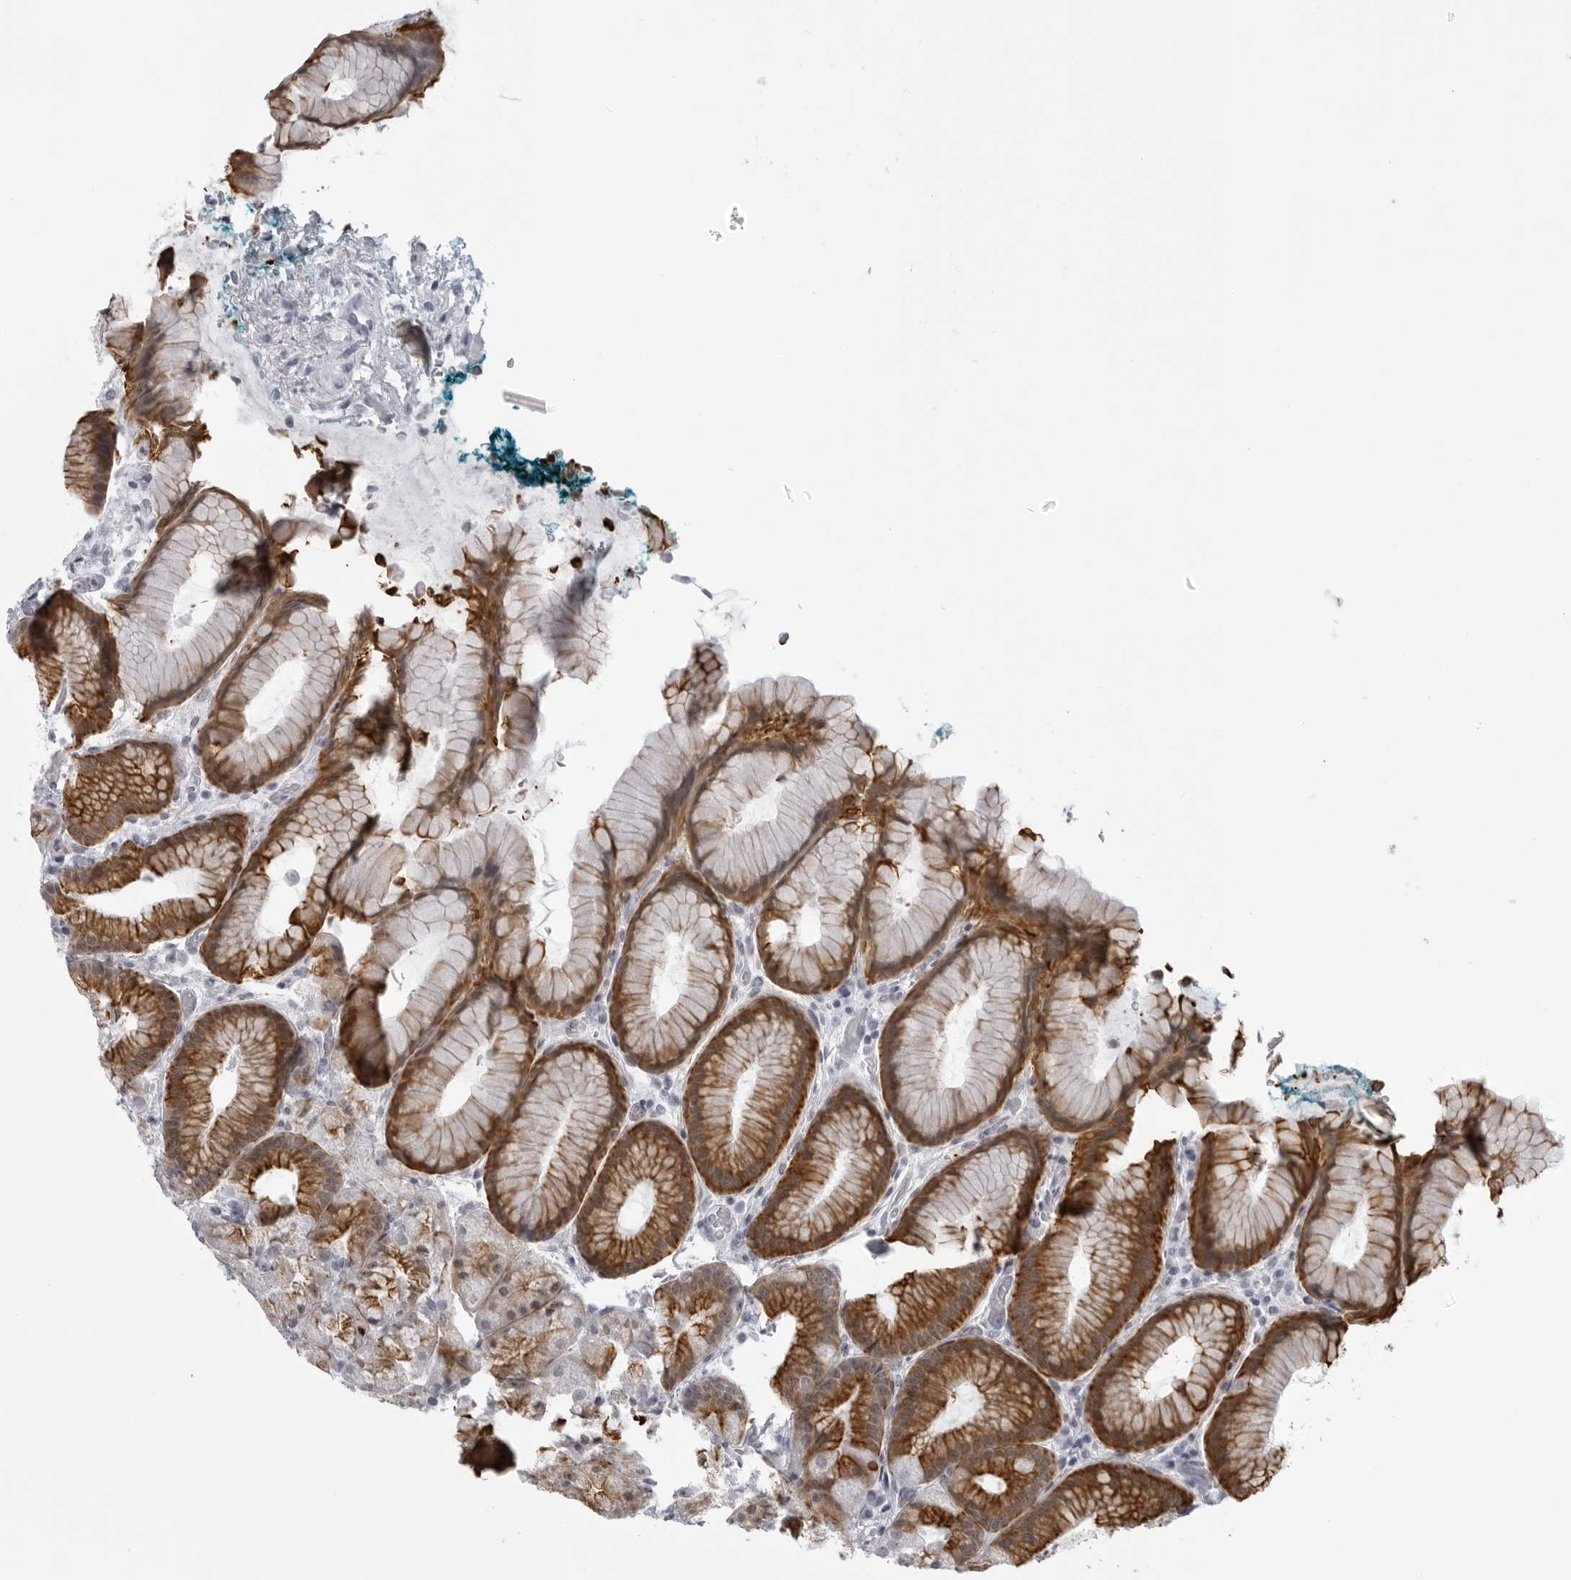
{"staining": {"intensity": "strong", "quantity": ">75%", "location": "cytoplasmic/membranous"}, "tissue": "stomach", "cell_type": "Glandular cells", "image_type": "normal", "snomed": [{"axis": "morphology", "description": "Normal tissue, NOS"}, {"axis": "topography", "description": "Stomach, upper"}, {"axis": "topography", "description": "Stomach"}], "caption": "Stomach stained for a protein shows strong cytoplasmic/membranous positivity in glandular cells. (Brightfield microscopy of DAB IHC at high magnification).", "gene": "UROD", "patient": {"sex": "male", "age": 48}}